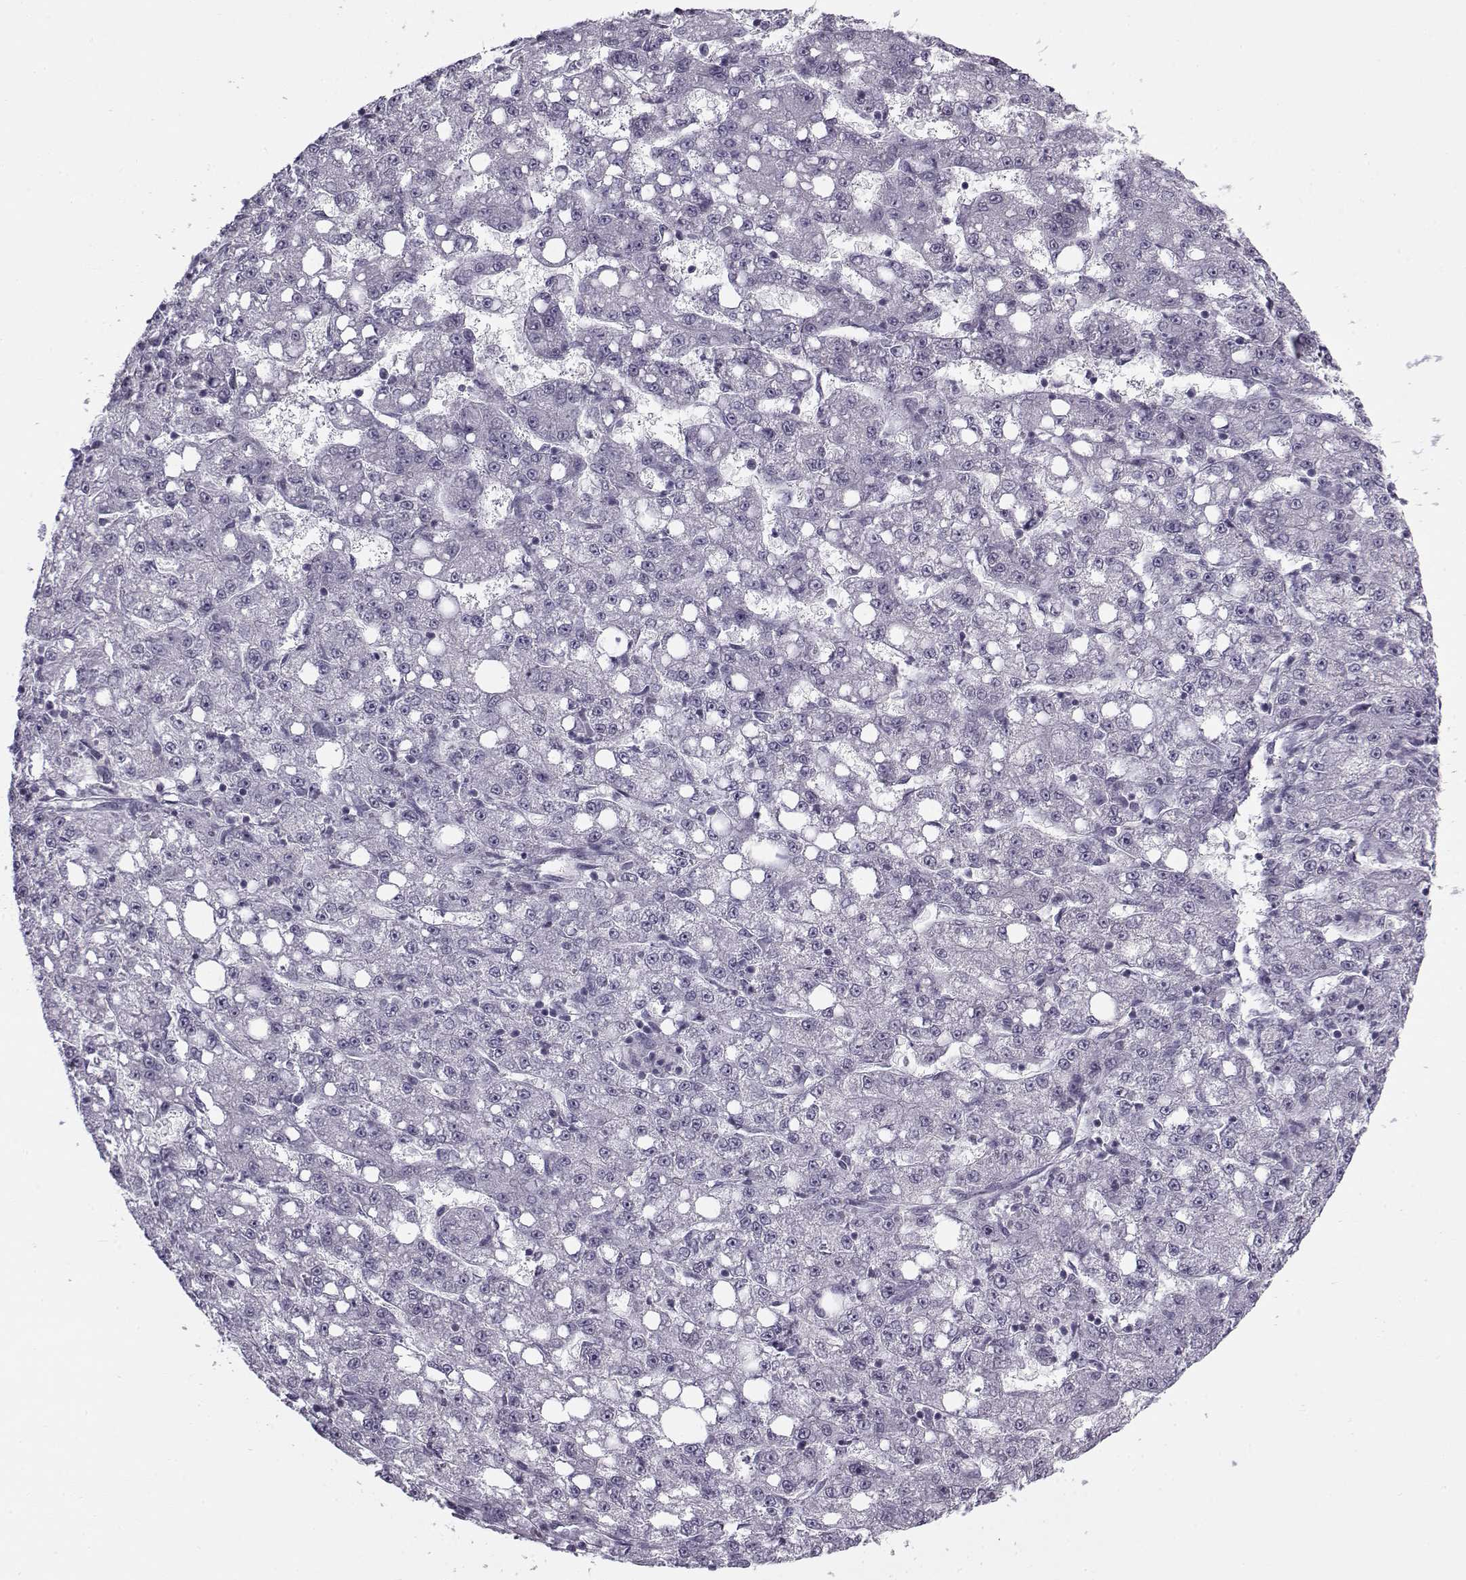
{"staining": {"intensity": "negative", "quantity": "none", "location": "none"}, "tissue": "liver cancer", "cell_type": "Tumor cells", "image_type": "cancer", "snomed": [{"axis": "morphology", "description": "Carcinoma, Hepatocellular, NOS"}, {"axis": "topography", "description": "Liver"}], "caption": "DAB immunohistochemical staining of liver hepatocellular carcinoma displays no significant staining in tumor cells.", "gene": "SNCA", "patient": {"sex": "female", "age": 65}}